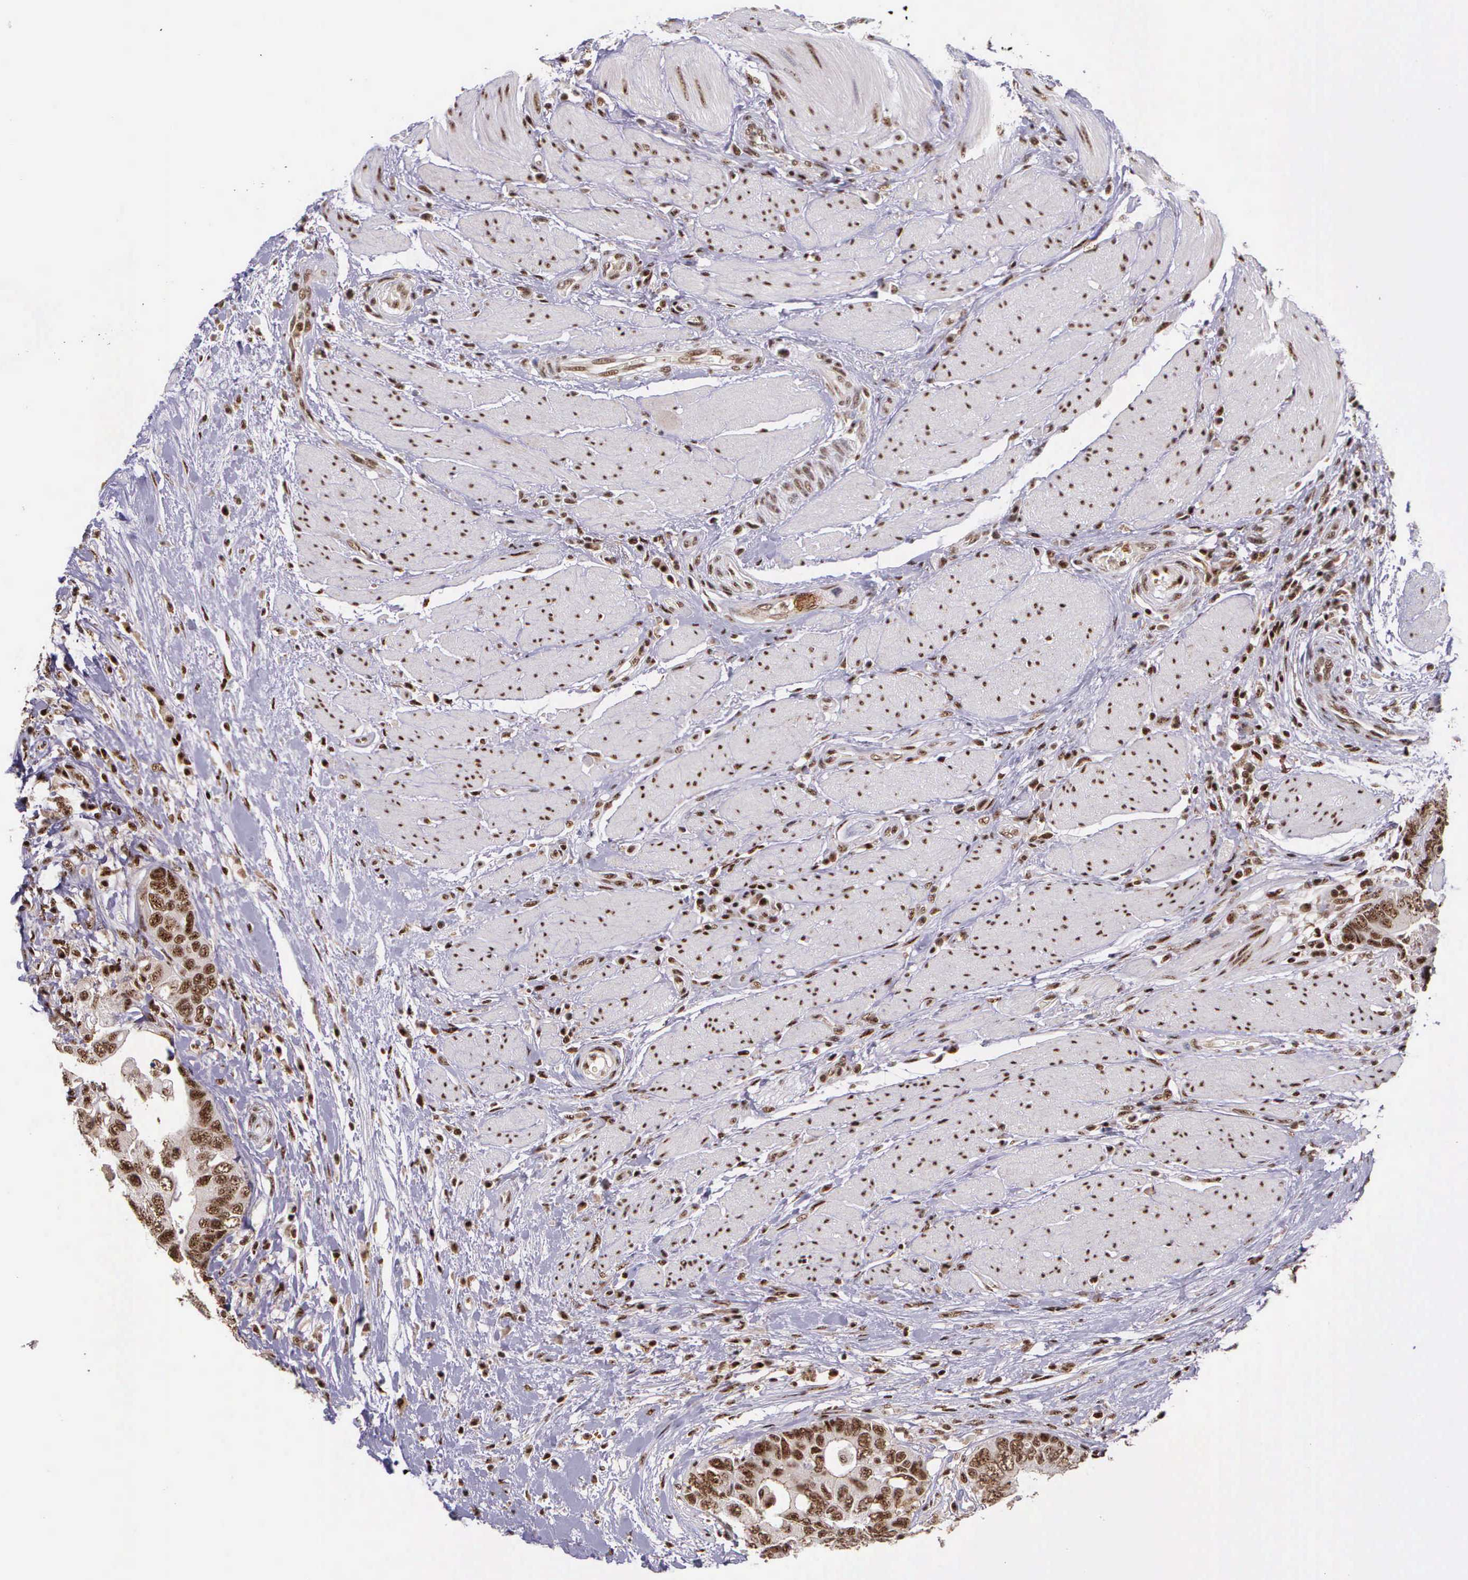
{"staining": {"intensity": "moderate", "quantity": ">75%", "location": "cytoplasmic/membranous,nuclear"}, "tissue": "colorectal cancer", "cell_type": "Tumor cells", "image_type": "cancer", "snomed": [{"axis": "morphology", "description": "Adenocarcinoma, NOS"}, {"axis": "topography", "description": "Rectum"}], "caption": "Adenocarcinoma (colorectal) stained with a brown dye demonstrates moderate cytoplasmic/membranous and nuclear positive expression in approximately >75% of tumor cells.", "gene": "FAM47A", "patient": {"sex": "female", "age": 67}}